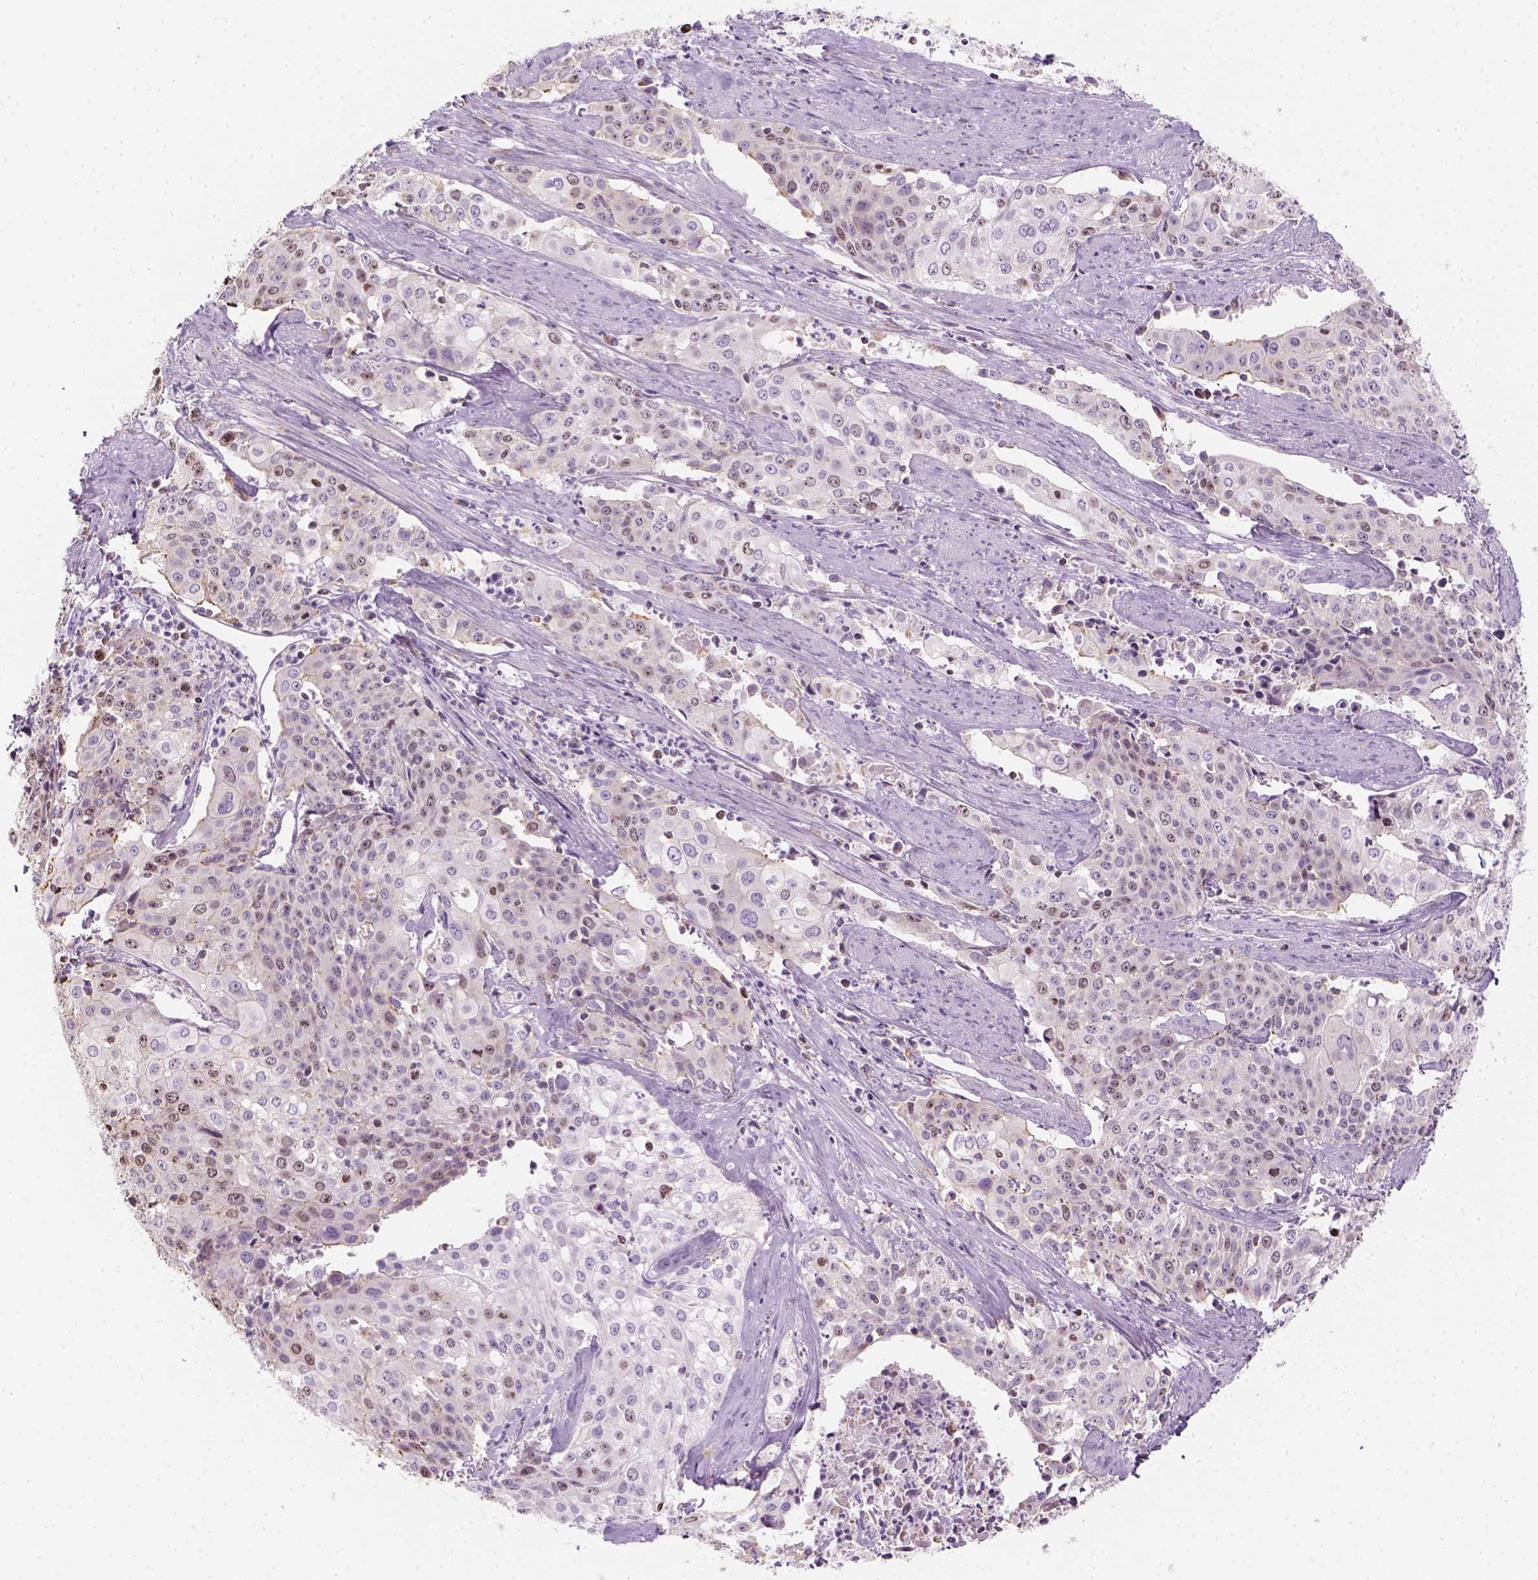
{"staining": {"intensity": "weak", "quantity": "<25%", "location": "nuclear"}, "tissue": "cervical cancer", "cell_type": "Tumor cells", "image_type": "cancer", "snomed": [{"axis": "morphology", "description": "Squamous cell carcinoma, NOS"}, {"axis": "topography", "description": "Cervix"}], "caption": "This is a histopathology image of IHC staining of cervical cancer (squamous cell carcinoma), which shows no expression in tumor cells.", "gene": "LCA5", "patient": {"sex": "female", "age": 39}}